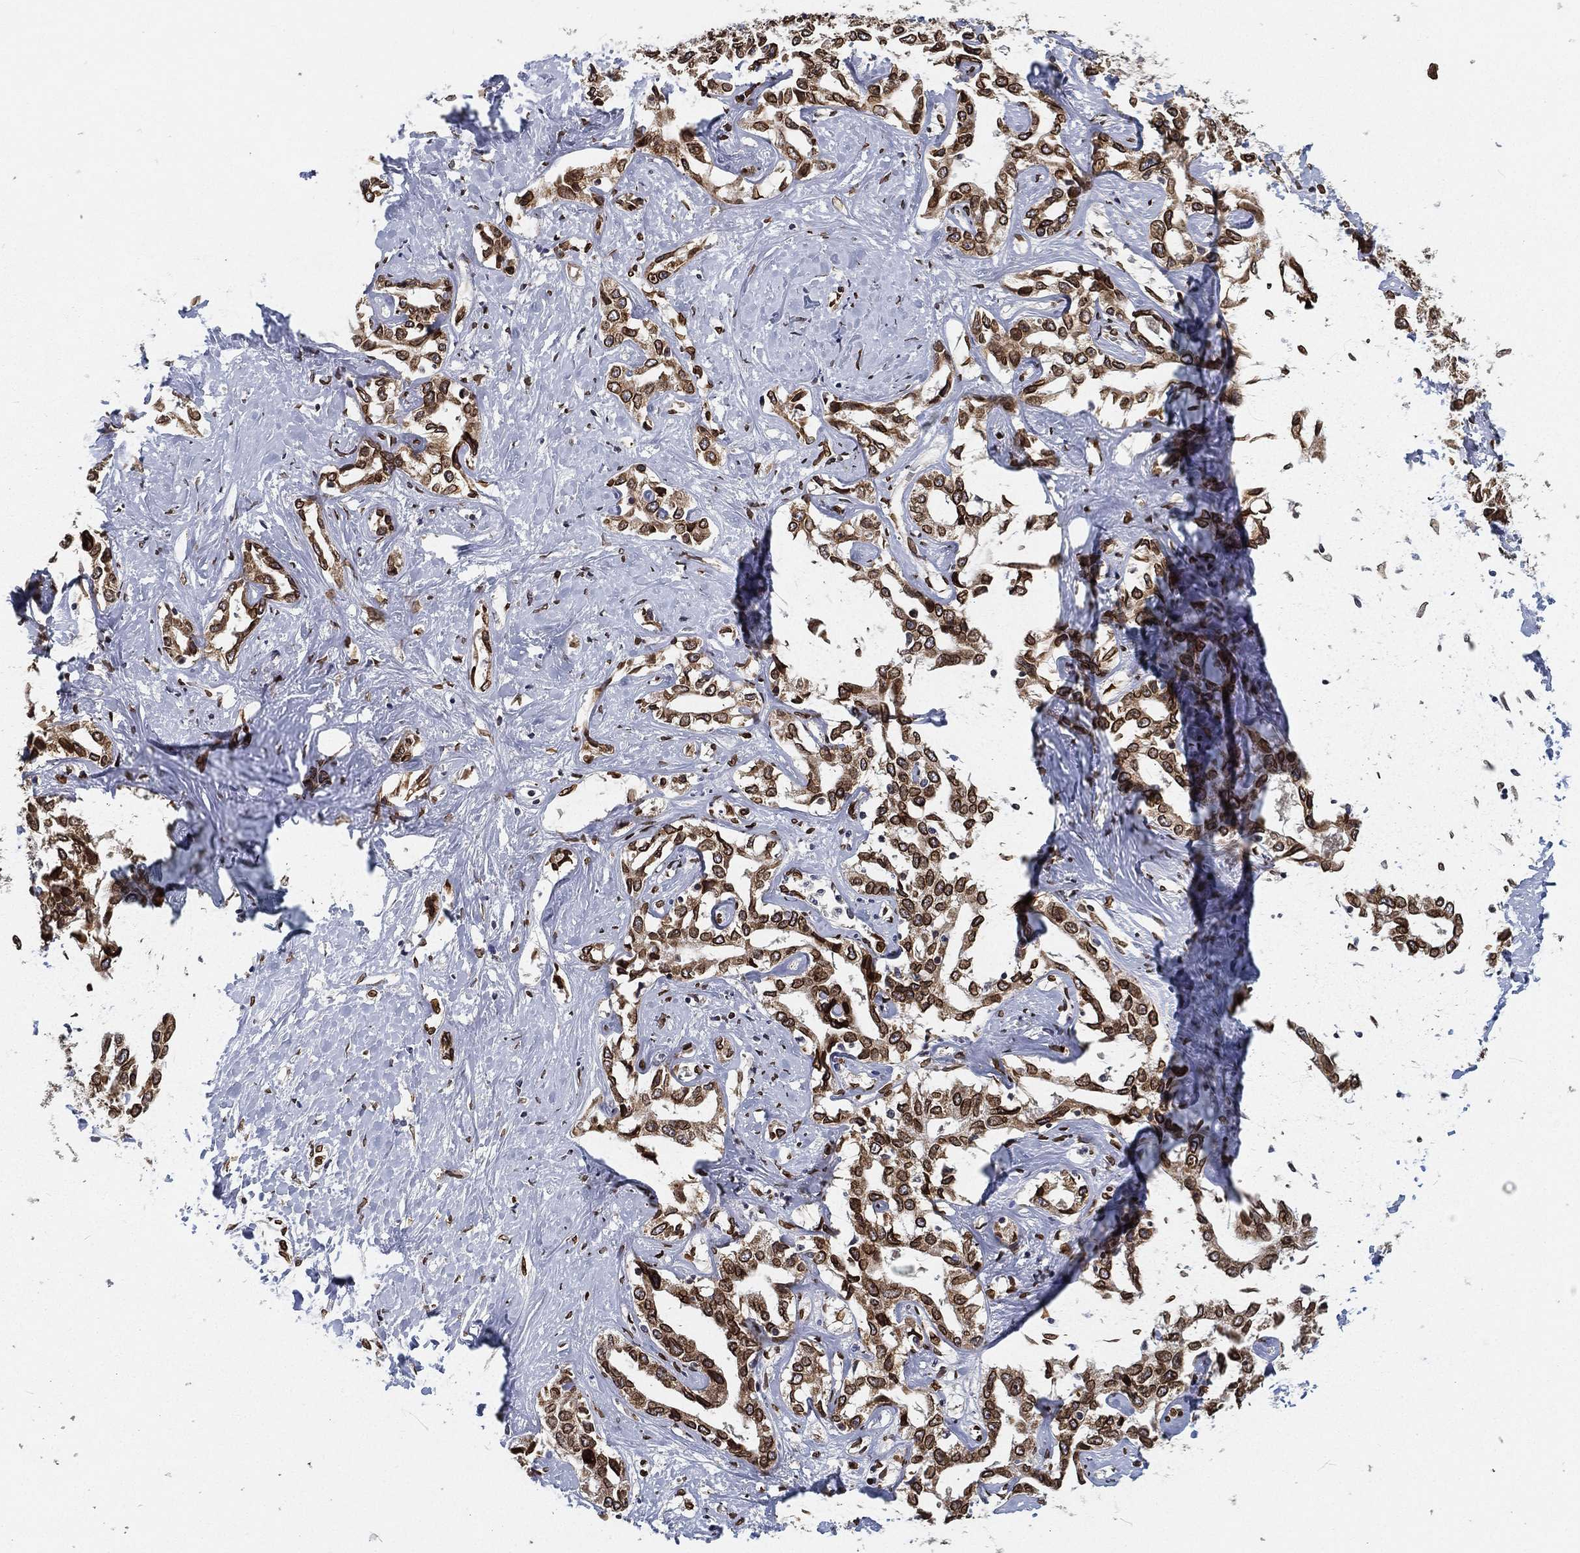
{"staining": {"intensity": "strong", "quantity": ">75%", "location": "cytoplasmic/membranous,nuclear"}, "tissue": "liver cancer", "cell_type": "Tumor cells", "image_type": "cancer", "snomed": [{"axis": "morphology", "description": "Cholangiocarcinoma"}, {"axis": "topography", "description": "Liver"}], "caption": "Liver cancer (cholangiocarcinoma) was stained to show a protein in brown. There is high levels of strong cytoplasmic/membranous and nuclear positivity in approximately >75% of tumor cells.", "gene": "PALB2", "patient": {"sex": "male", "age": 59}}